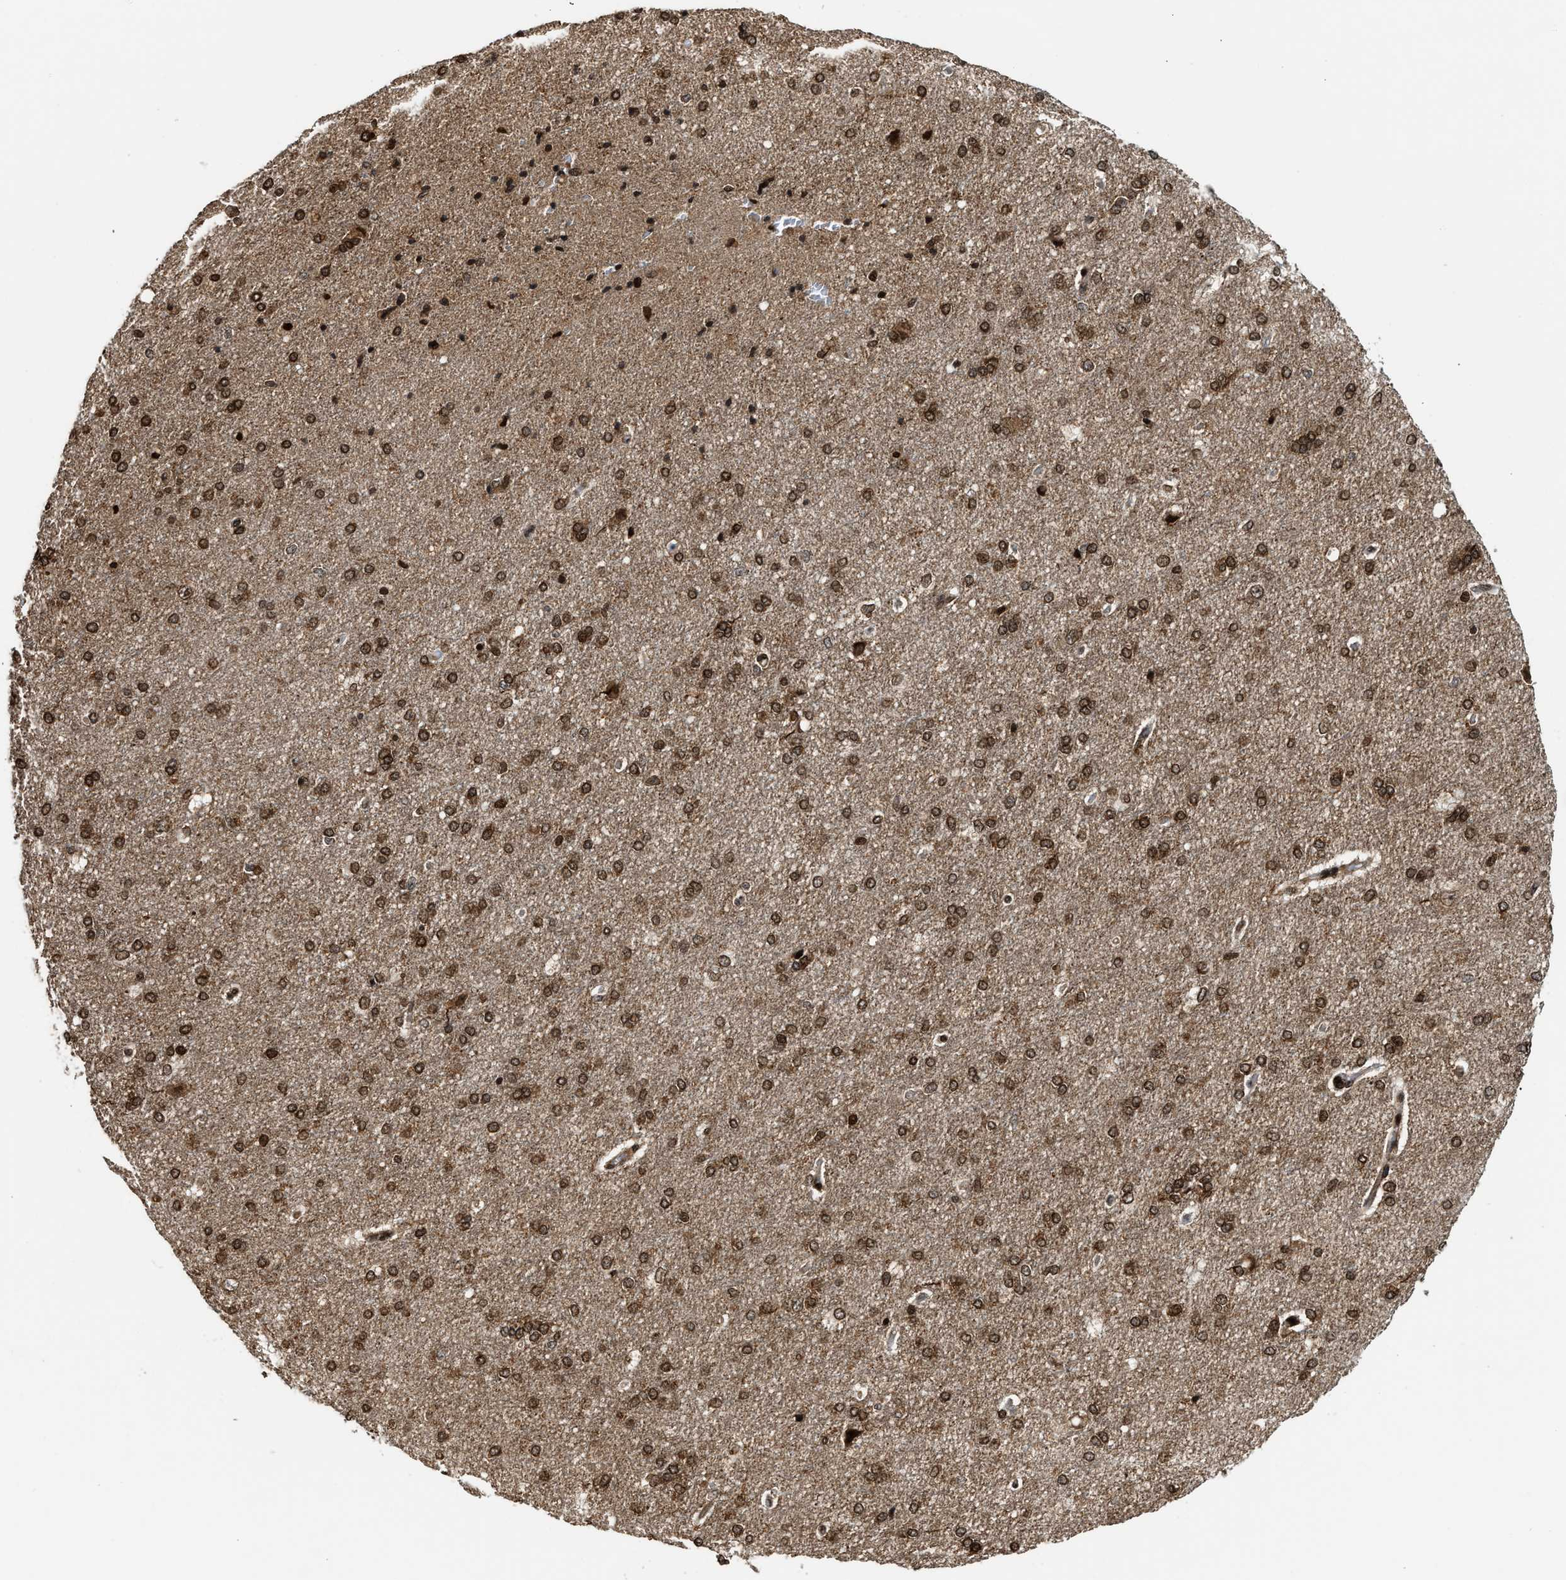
{"staining": {"intensity": "strong", "quantity": ">75%", "location": "cytoplasmic/membranous,nuclear"}, "tissue": "cerebral cortex", "cell_type": "Endothelial cells", "image_type": "normal", "snomed": [{"axis": "morphology", "description": "Normal tissue, NOS"}, {"axis": "topography", "description": "Cerebral cortex"}], "caption": "A micrograph of human cerebral cortex stained for a protein displays strong cytoplasmic/membranous,nuclear brown staining in endothelial cells. Nuclei are stained in blue.", "gene": "MDM2", "patient": {"sex": "male", "age": 62}}